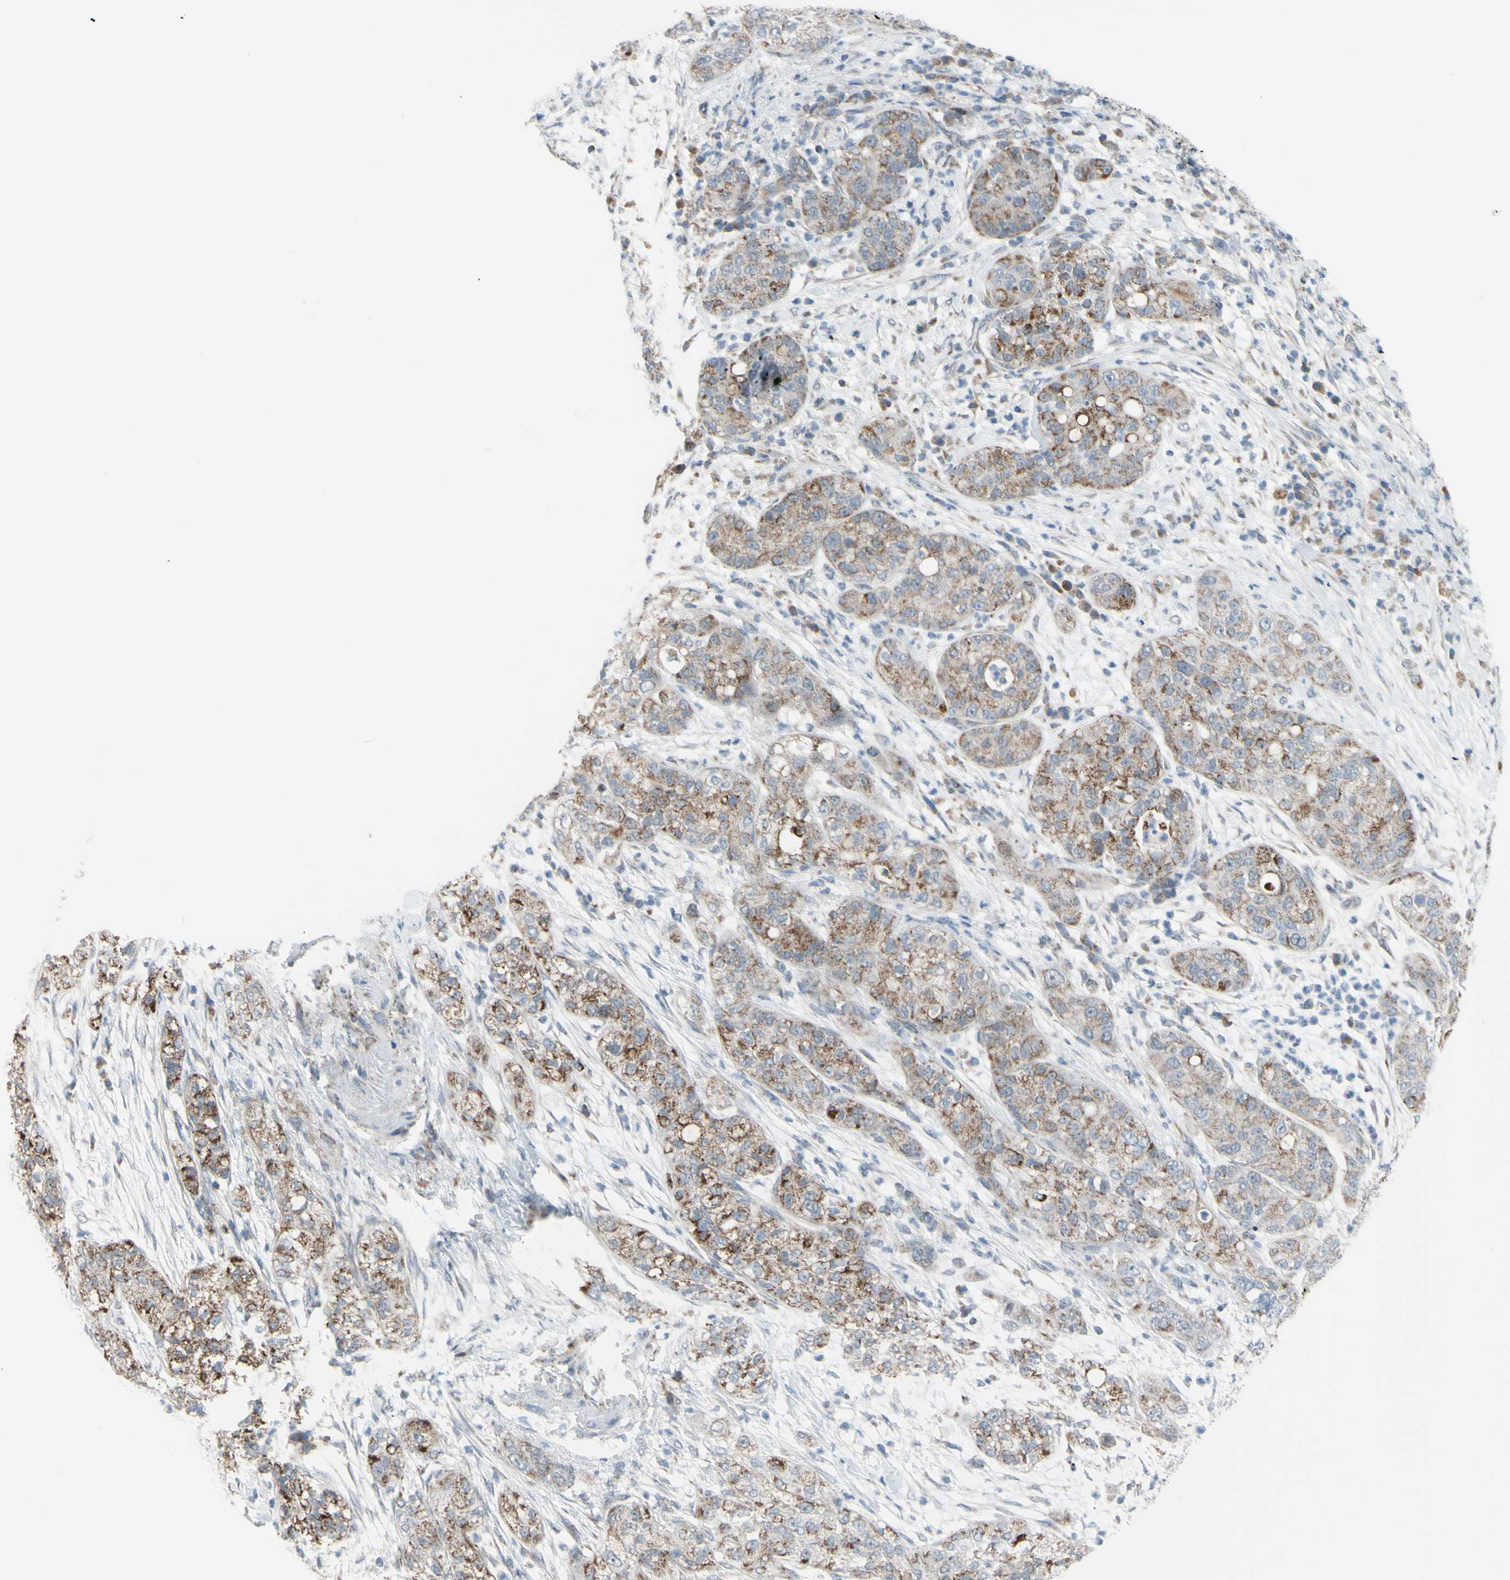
{"staining": {"intensity": "moderate", "quantity": ">75%", "location": "cytoplasmic/membranous"}, "tissue": "pancreatic cancer", "cell_type": "Tumor cells", "image_type": "cancer", "snomed": [{"axis": "morphology", "description": "Adenocarcinoma, NOS"}, {"axis": "topography", "description": "Pancreas"}], "caption": "Protein expression analysis of pancreatic adenocarcinoma reveals moderate cytoplasmic/membranous expression in about >75% of tumor cells.", "gene": "GLT8D1", "patient": {"sex": "female", "age": 78}}